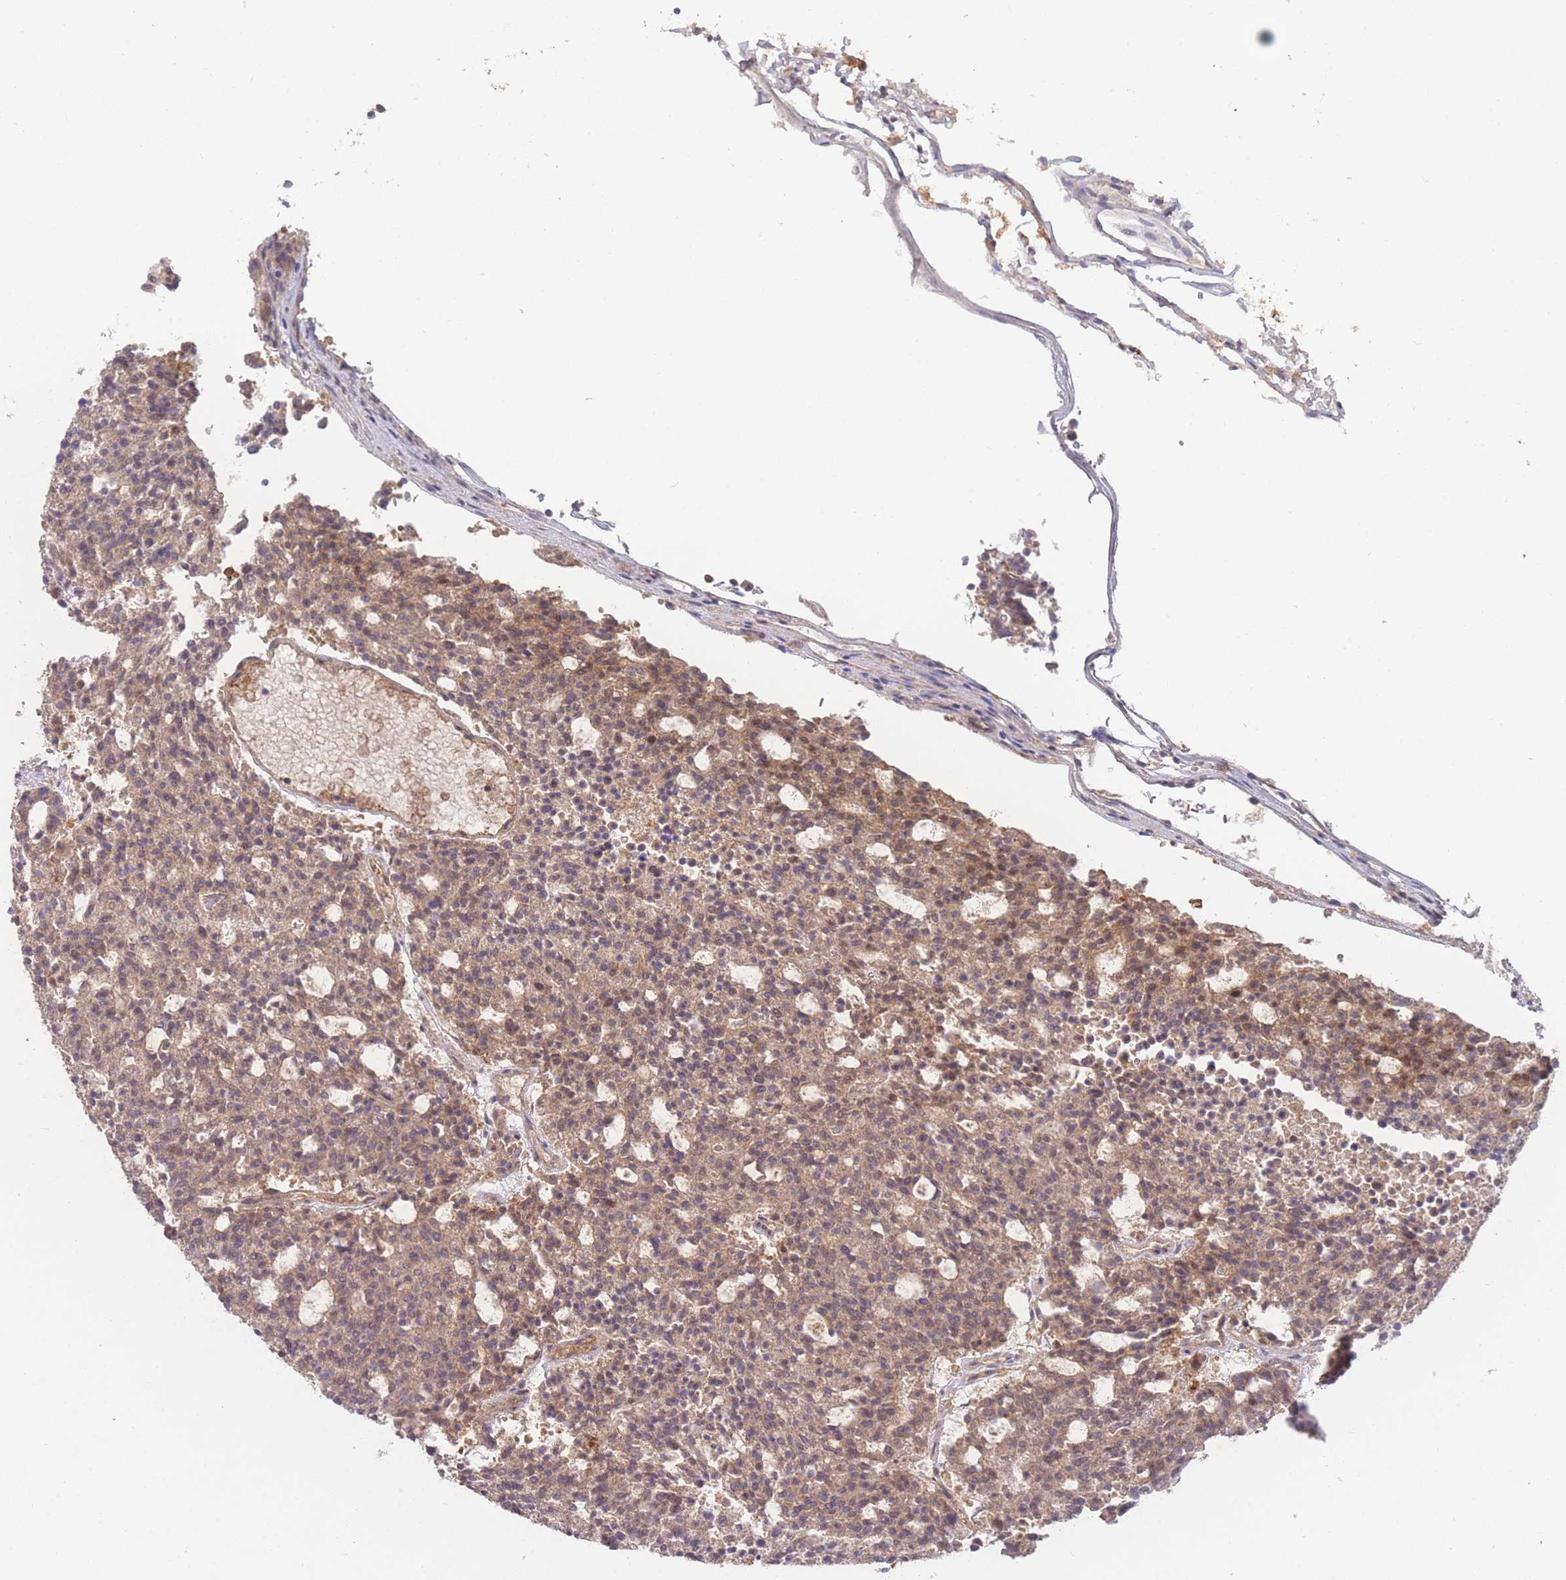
{"staining": {"intensity": "weak", "quantity": ">75%", "location": "cytoplasmic/membranous,nuclear"}, "tissue": "carcinoid", "cell_type": "Tumor cells", "image_type": "cancer", "snomed": [{"axis": "morphology", "description": "Carcinoid, malignant, NOS"}, {"axis": "topography", "description": "Pancreas"}], "caption": "About >75% of tumor cells in malignant carcinoid show weak cytoplasmic/membranous and nuclear protein positivity as visualized by brown immunohistochemical staining.", "gene": "RNF144B", "patient": {"sex": "female", "age": 54}}